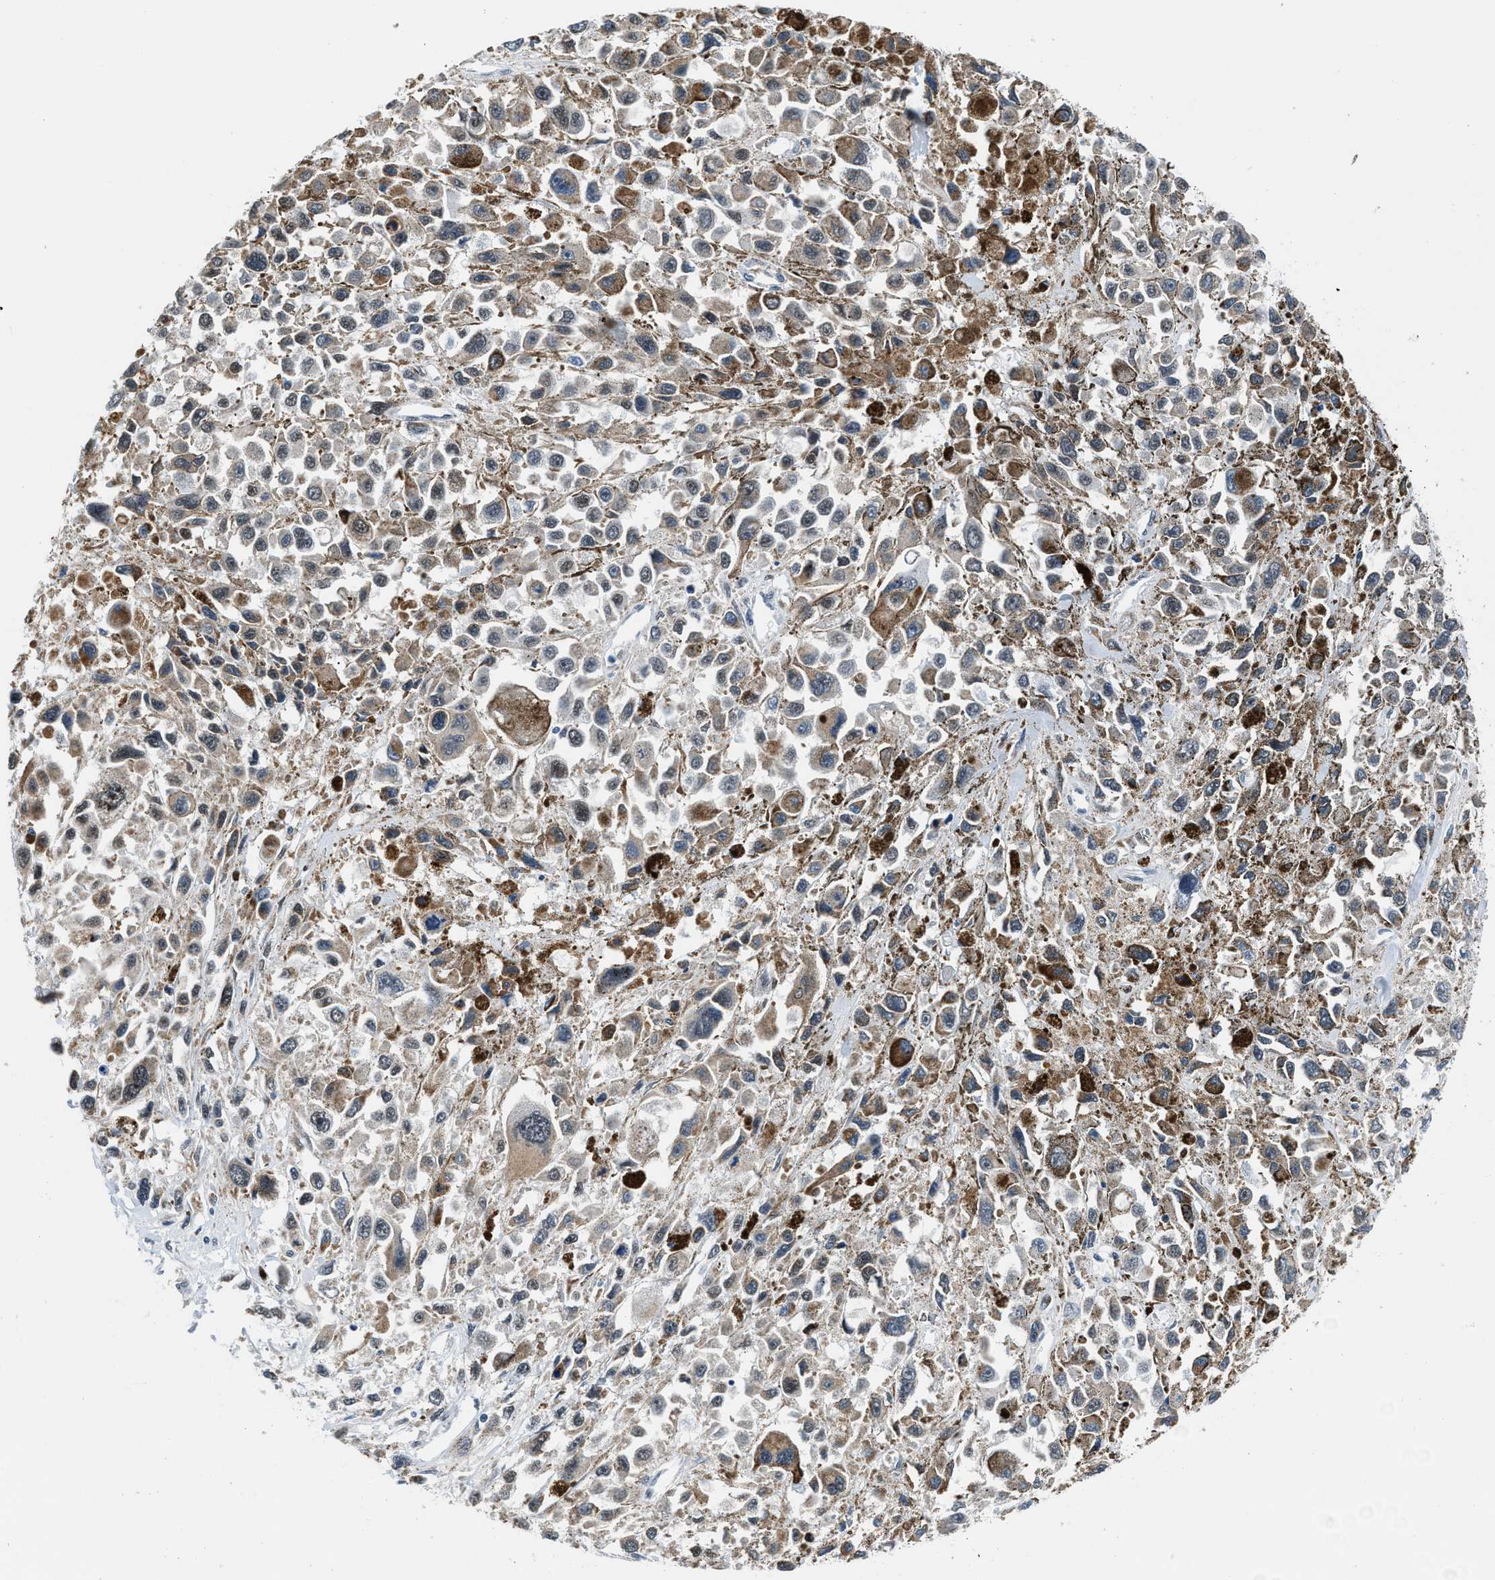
{"staining": {"intensity": "moderate", "quantity": "<25%", "location": "cytoplasmic/membranous,nuclear"}, "tissue": "melanoma", "cell_type": "Tumor cells", "image_type": "cancer", "snomed": [{"axis": "morphology", "description": "Malignant melanoma, Metastatic site"}, {"axis": "topography", "description": "Lymph node"}], "caption": "Brown immunohistochemical staining in malignant melanoma (metastatic site) displays moderate cytoplasmic/membranous and nuclear positivity in about <25% of tumor cells.", "gene": "KDM3B", "patient": {"sex": "male", "age": 59}}